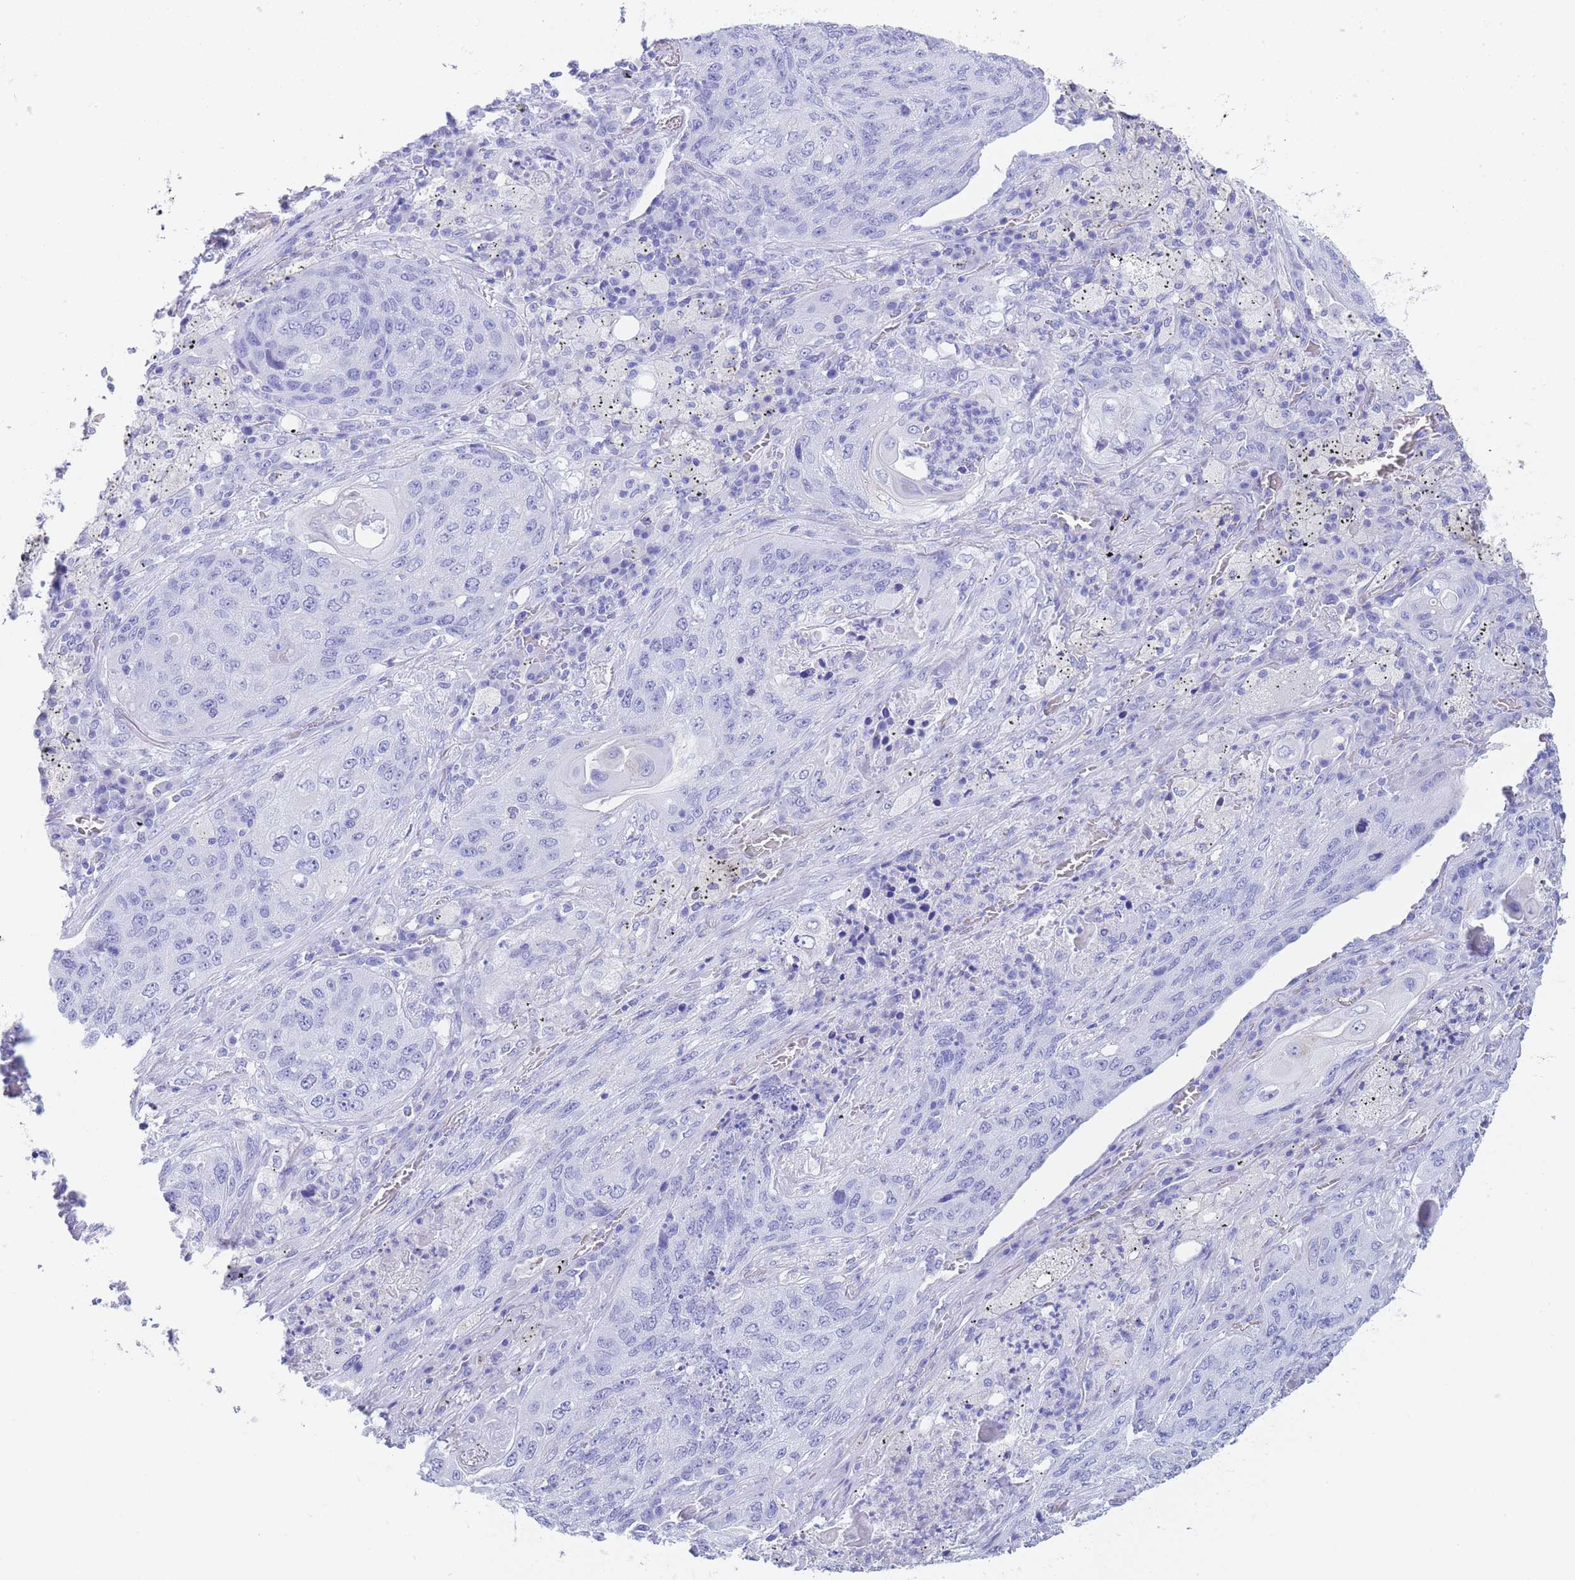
{"staining": {"intensity": "negative", "quantity": "none", "location": "none"}, "tissue": "lung cancer", "cell_type": "Tumor cells", "image_type": "cancer", "snomed": [{"axis": "morphology", "description": "Squamous cell carcinoma, NOS"}, {"axis": "topography", "description": "Lung"}], "caption": "Immunohistochemistry photomicrograph of human lung cancer (squamous cell carcinoma) stained for a protein (brown), which shows no positivity in tumor cells.", "gene": "SLCO1B3", "patient": {"sex": "female", "age": 63}}